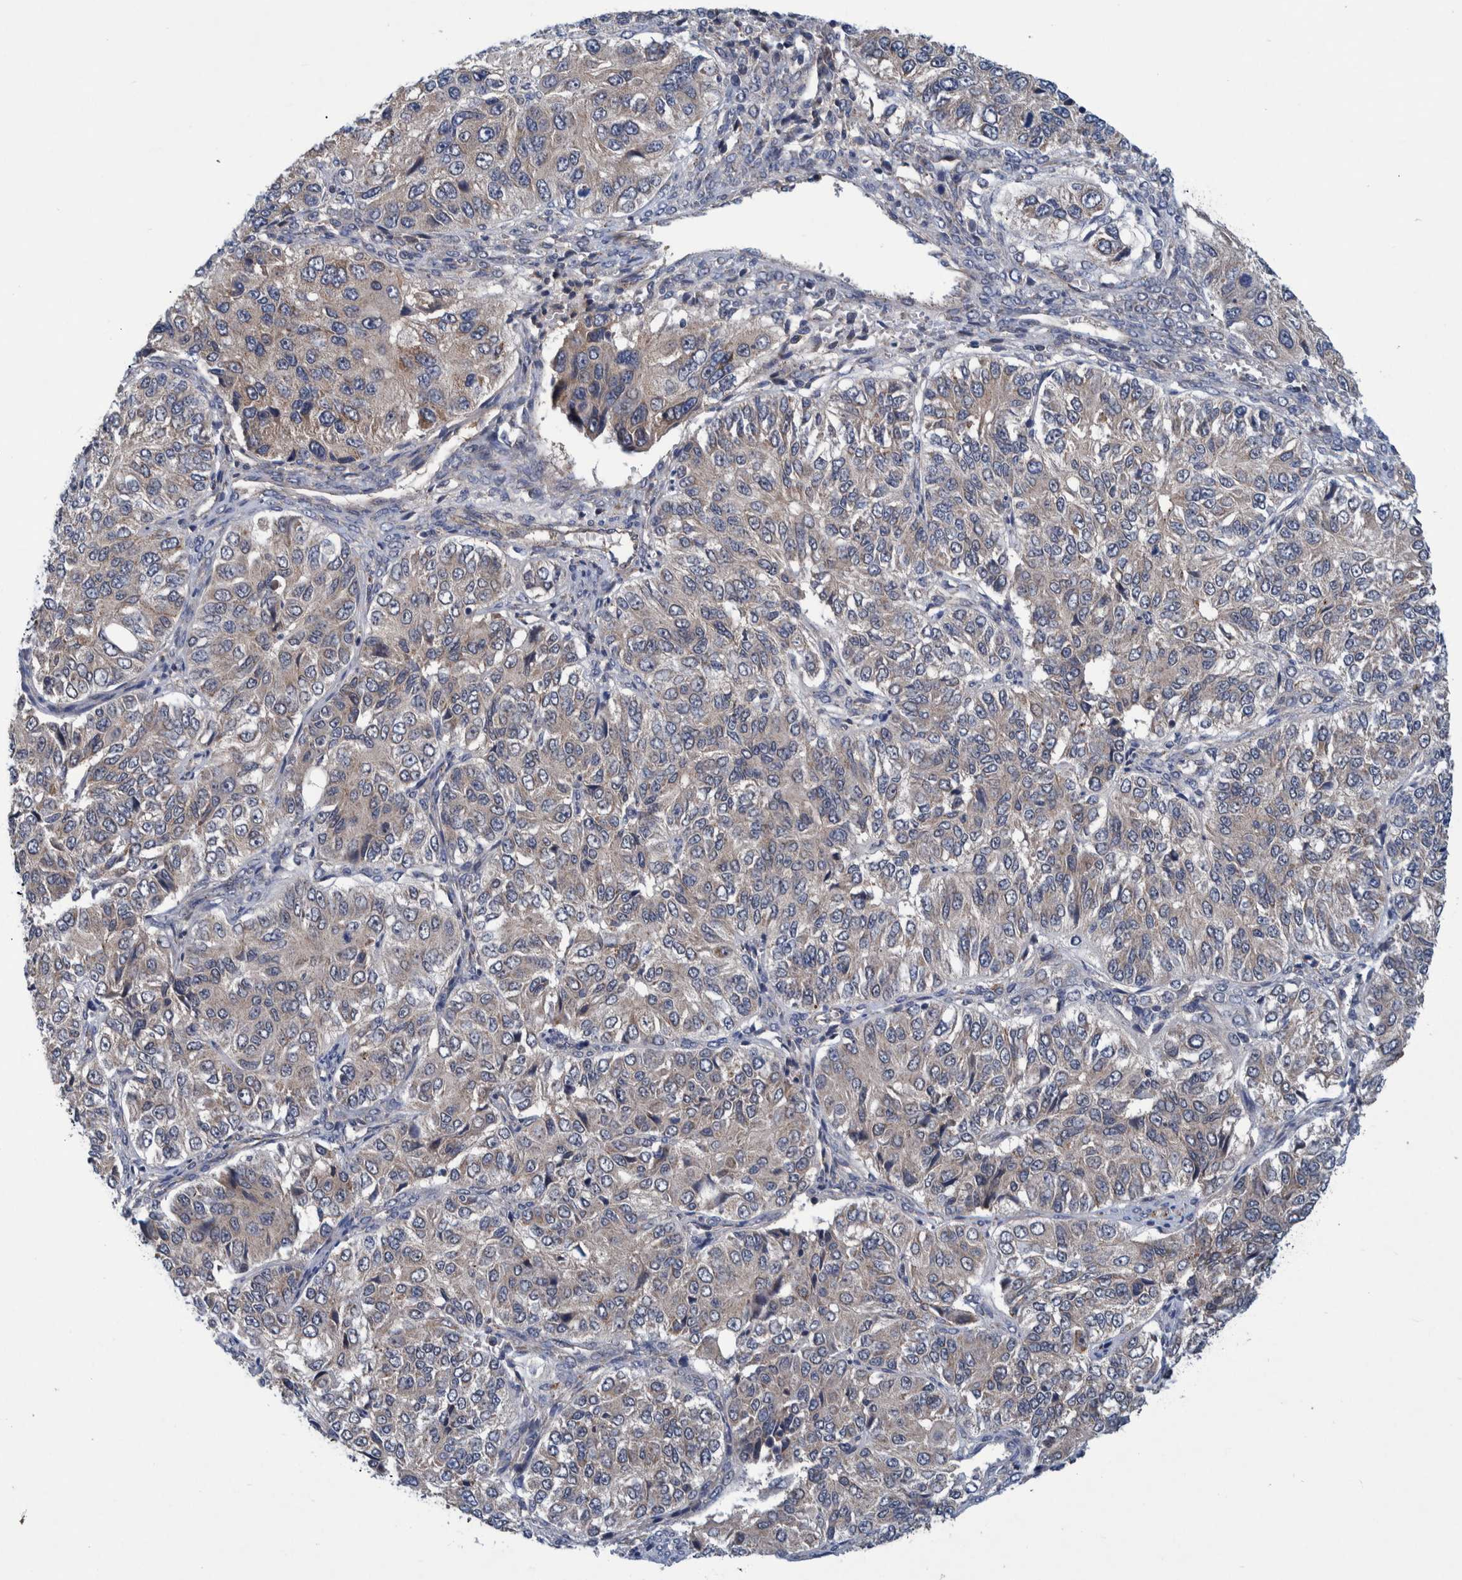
{"staining": {"intensity": "weak", "quantity": "25%-75%", "location": "cytoplasmic/membranous"}, "tissue": "ovarian cancer", "cell_type": "Tumor cells", "image_type": "cancer", "snomed": [{"axis": "morphology", "description": "Carcinoma, endometroid"}, {"axis": "topography", "description": "Ovary"}], "caption": "Immunohistochemical staining of human ovarian cancer (endometroid carcinoma) reveals low levels of weak cytoplasmic/membranous expression in about 25%-75% of tumor cells.", "gene": "ITIH3", "patient": {"sex": "female", "age": 51}}